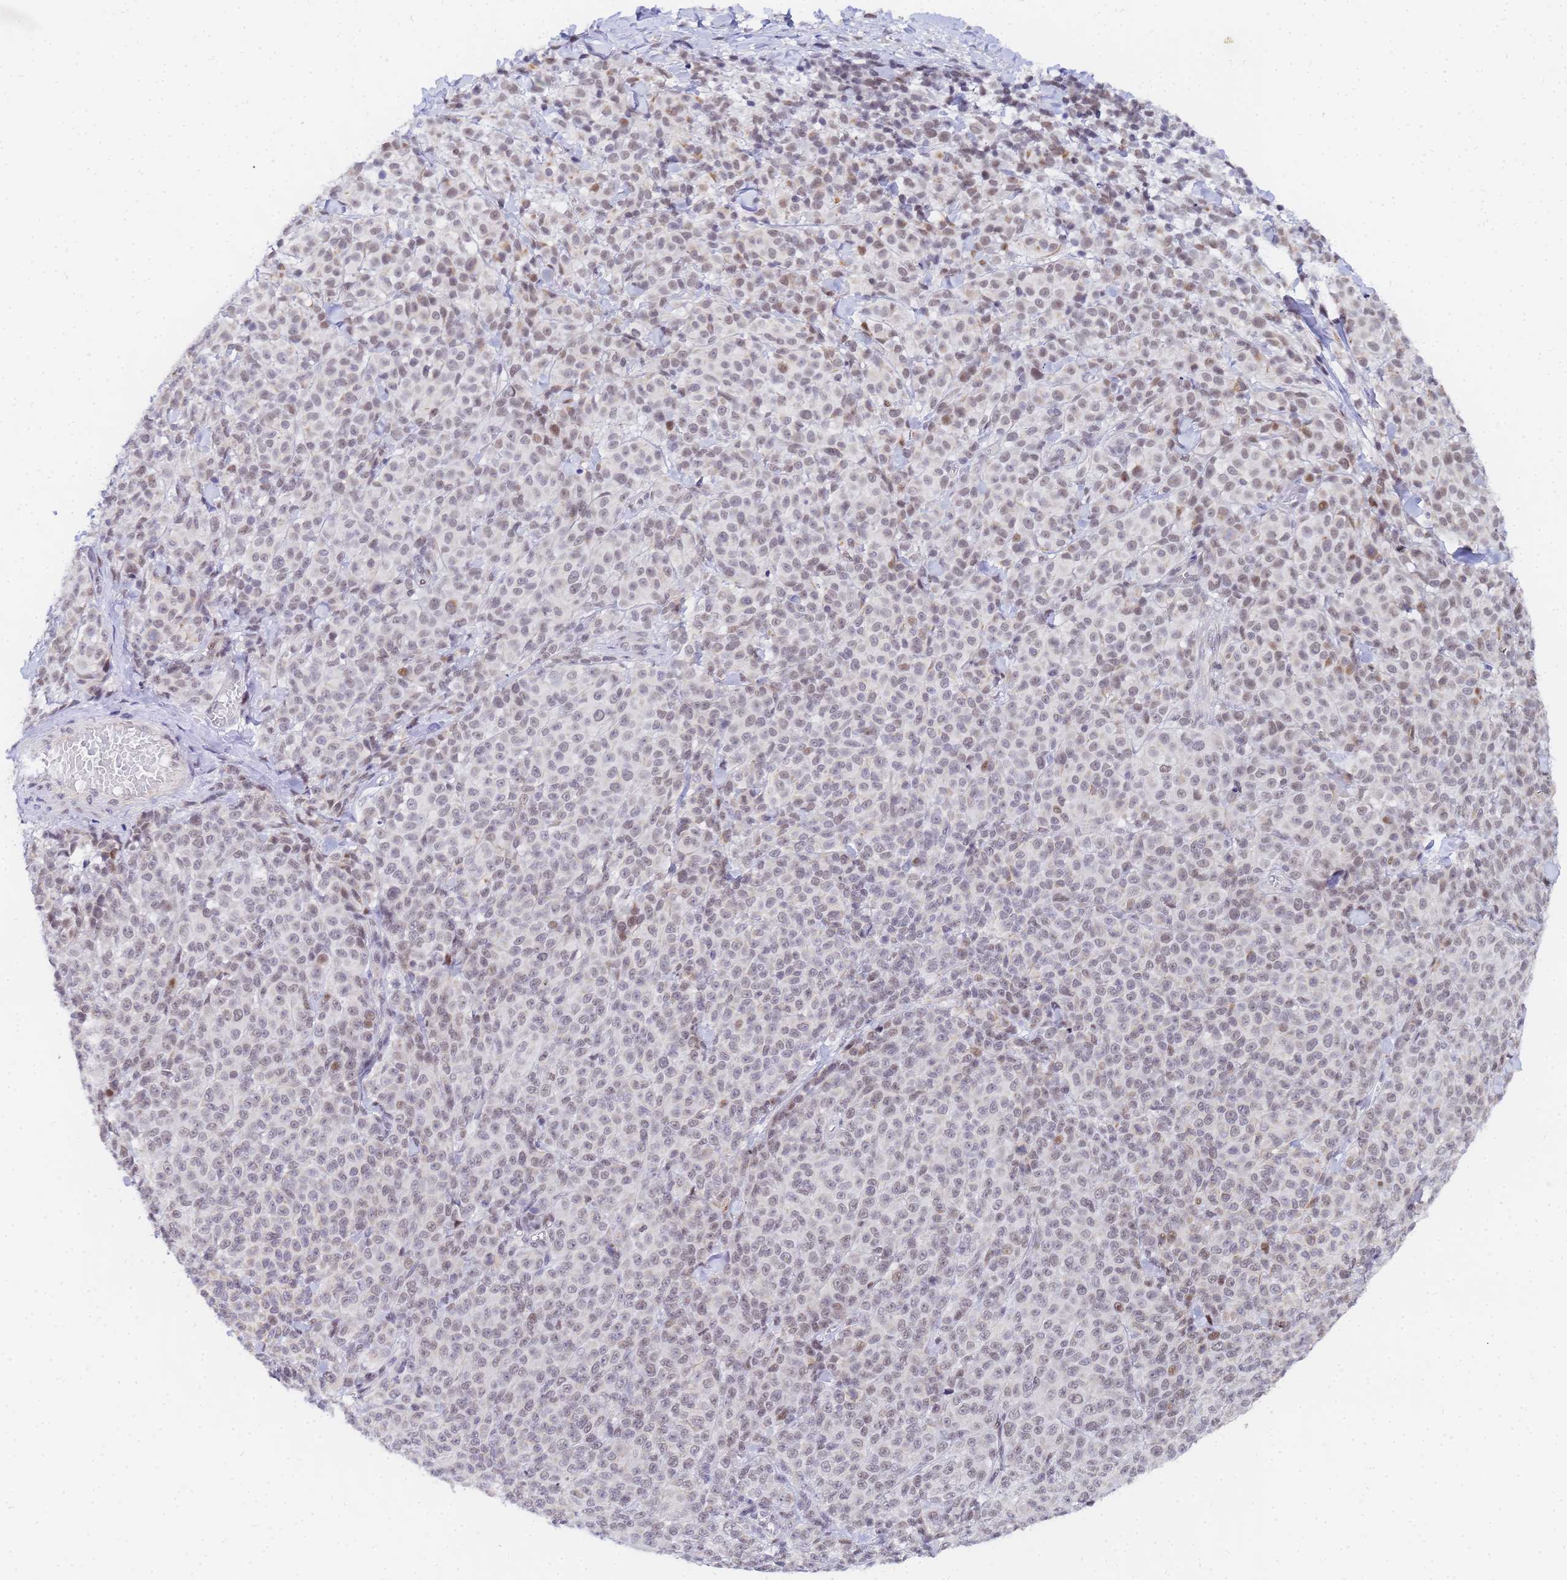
{"staining": {"intensity": "weak", "quantity": "<25%", "location": "nuclear"}, "tissue": "melanoma", "cell_type": "Tumor cells", "image_type": "cancer", "snomed": [{"axis": "morphology", "description": "Normal tissue, NOS"}, {"axis": "morphology", "description": "Malignant melanoma, NOS"}, {"axis": "topography", "description": "Skin"}], "caption": "There is no significant positivity in tumor cells of melanoma.", "gene": "CKMT1A", "patient": {"sex": "female", "age": 34}}